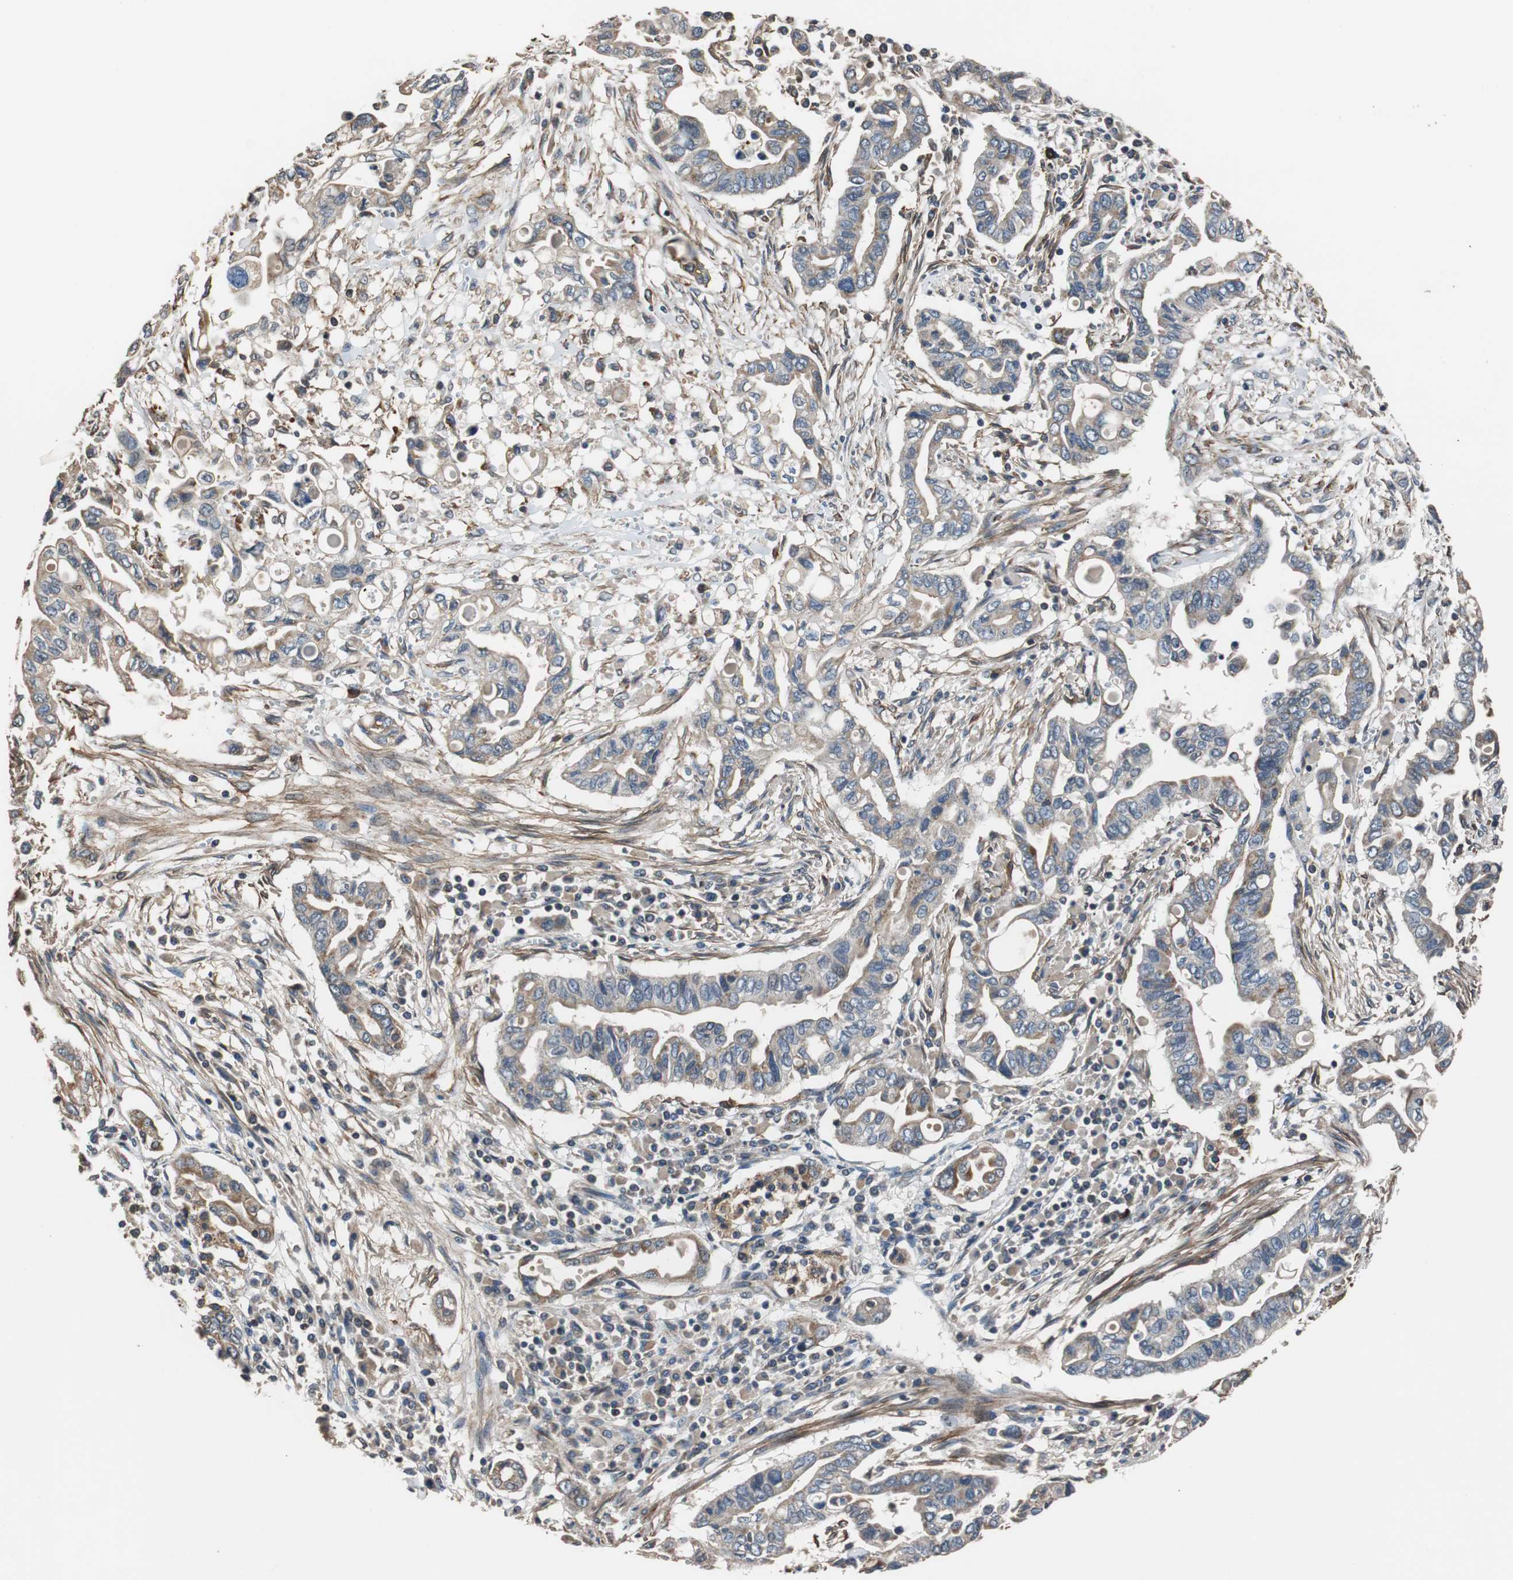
{"staining": {"intensity": "weak", "quantity": ">75%", "location": "cytoplasmic/membranous"}, "tissue": "pancreatic cancer", "cell_type": "Tumor cells", "image_type": "cancer", "snomed": [{"axis": "morphology", "description": "Adenocarcinoma, NOS"}, {"axis": "topography", "description": "Pancreas"}], "caption": "High-power microscopy captured an immunohistochemistry (IHC) micrograph of pancreatic adenocarcinoma, revealing weak cytoplasmic/membranous expression in approximately >75% of tumor cells.", "gene": "PITRM1", "patient": {"sex": "female", "age": 57}}